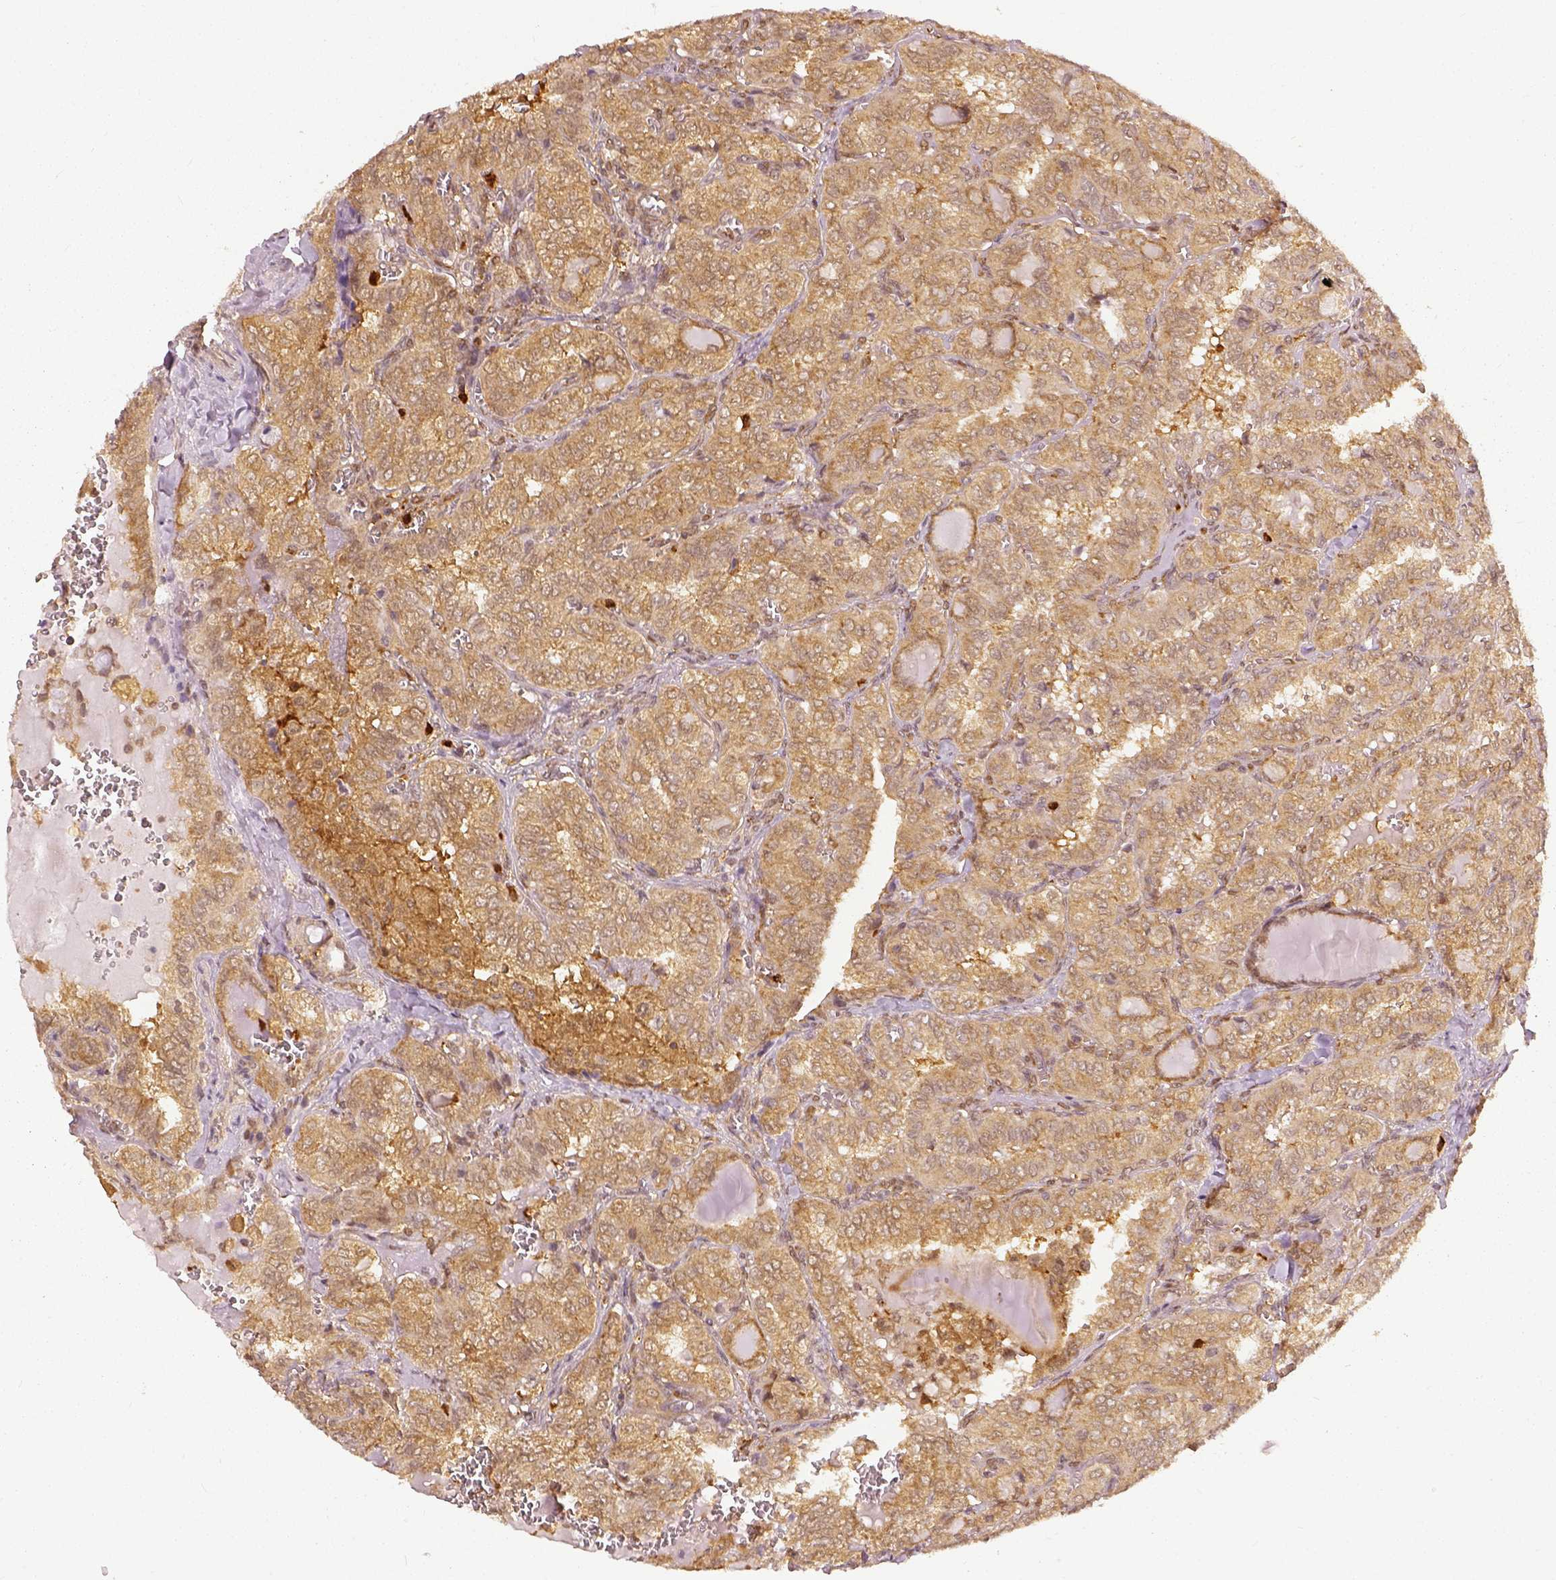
{"staining": {"intensity": "weak", "quantity": ">75%", "location": "cytoplasmic/membranous"}, "tissue": "thyroid cancer", "cell_type": "Tumor cells", "image_type": "cancer", "snomed": [{"axis": "morphology", "description": "Papillary adenocarcinoma, NOS"}, {"axis": "topography", "description": "Thyroid gland"}], "caption": "This is an image of immunohistochemistry (IHC) staining of papillary adenocarcinoma (thyroid), which shows weak positivity in the cytoplasmic/membranous of tumor cells.", "gene": "GPI", "patient": {"sex": "female", "age": 41}}